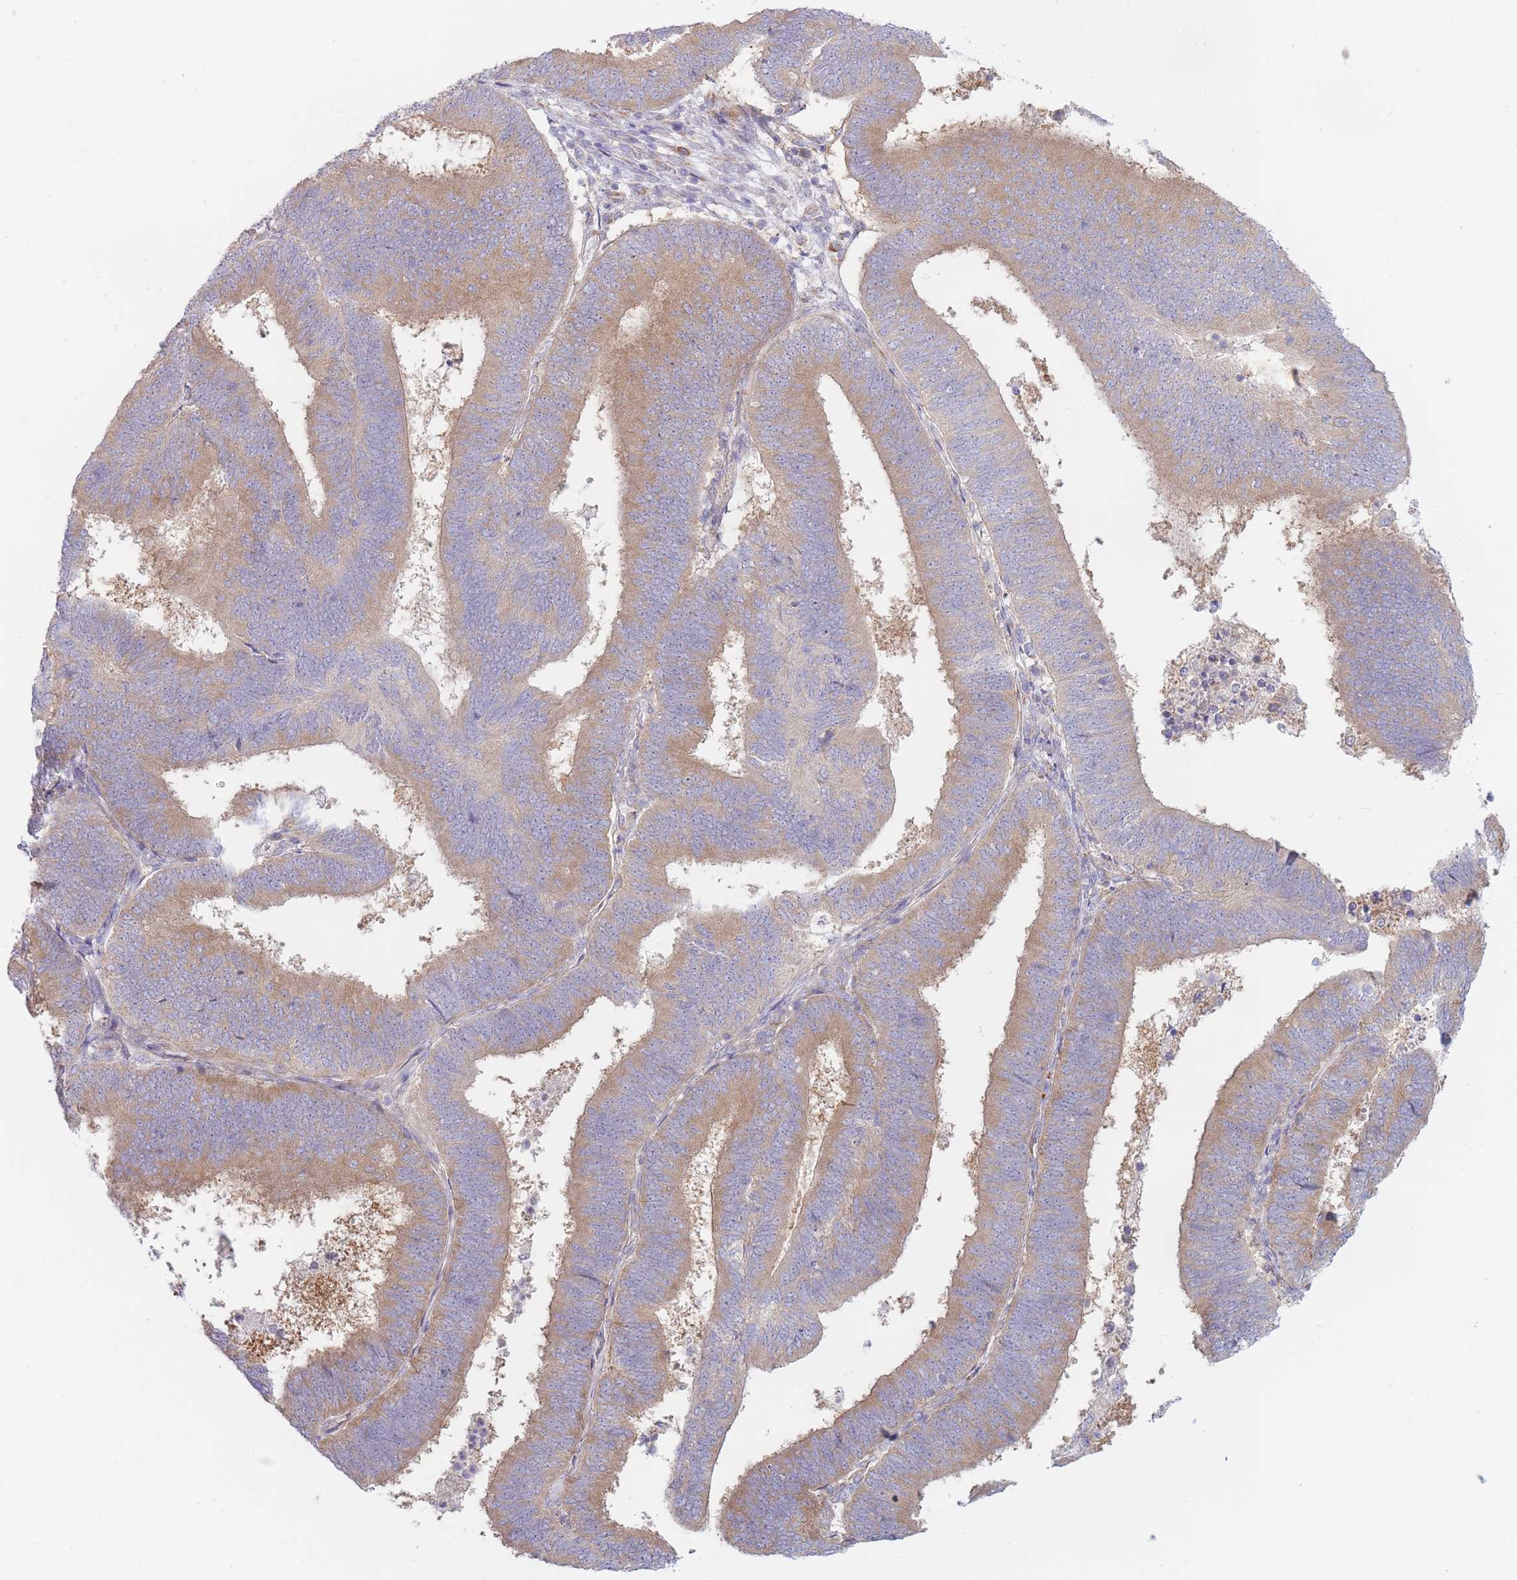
{"staining": {"intensity": "moderate", "quantity": ">75%", "location": "cytoplasmic/membranous"}, "tissue": "endometrial cancer", "cell_type": "Tumor cells", "image_type": "cancer", "snomed": [{"axis": "morphology", "description": "Adenocarcinoma, NOS"}, {"axis": "topography", "description": "Endometrium"}], "caption": "A brown stain shows moderate cytoplasmic/membranous positivity of a protein in endometrial cancer tumor cells. (DAB (3,3'-diaminobenzidine) IHC, brown staining for protein, blue staining for nuclei).", "gene": "OR5L2", "patient": {"sex": "female", "age": 70}}